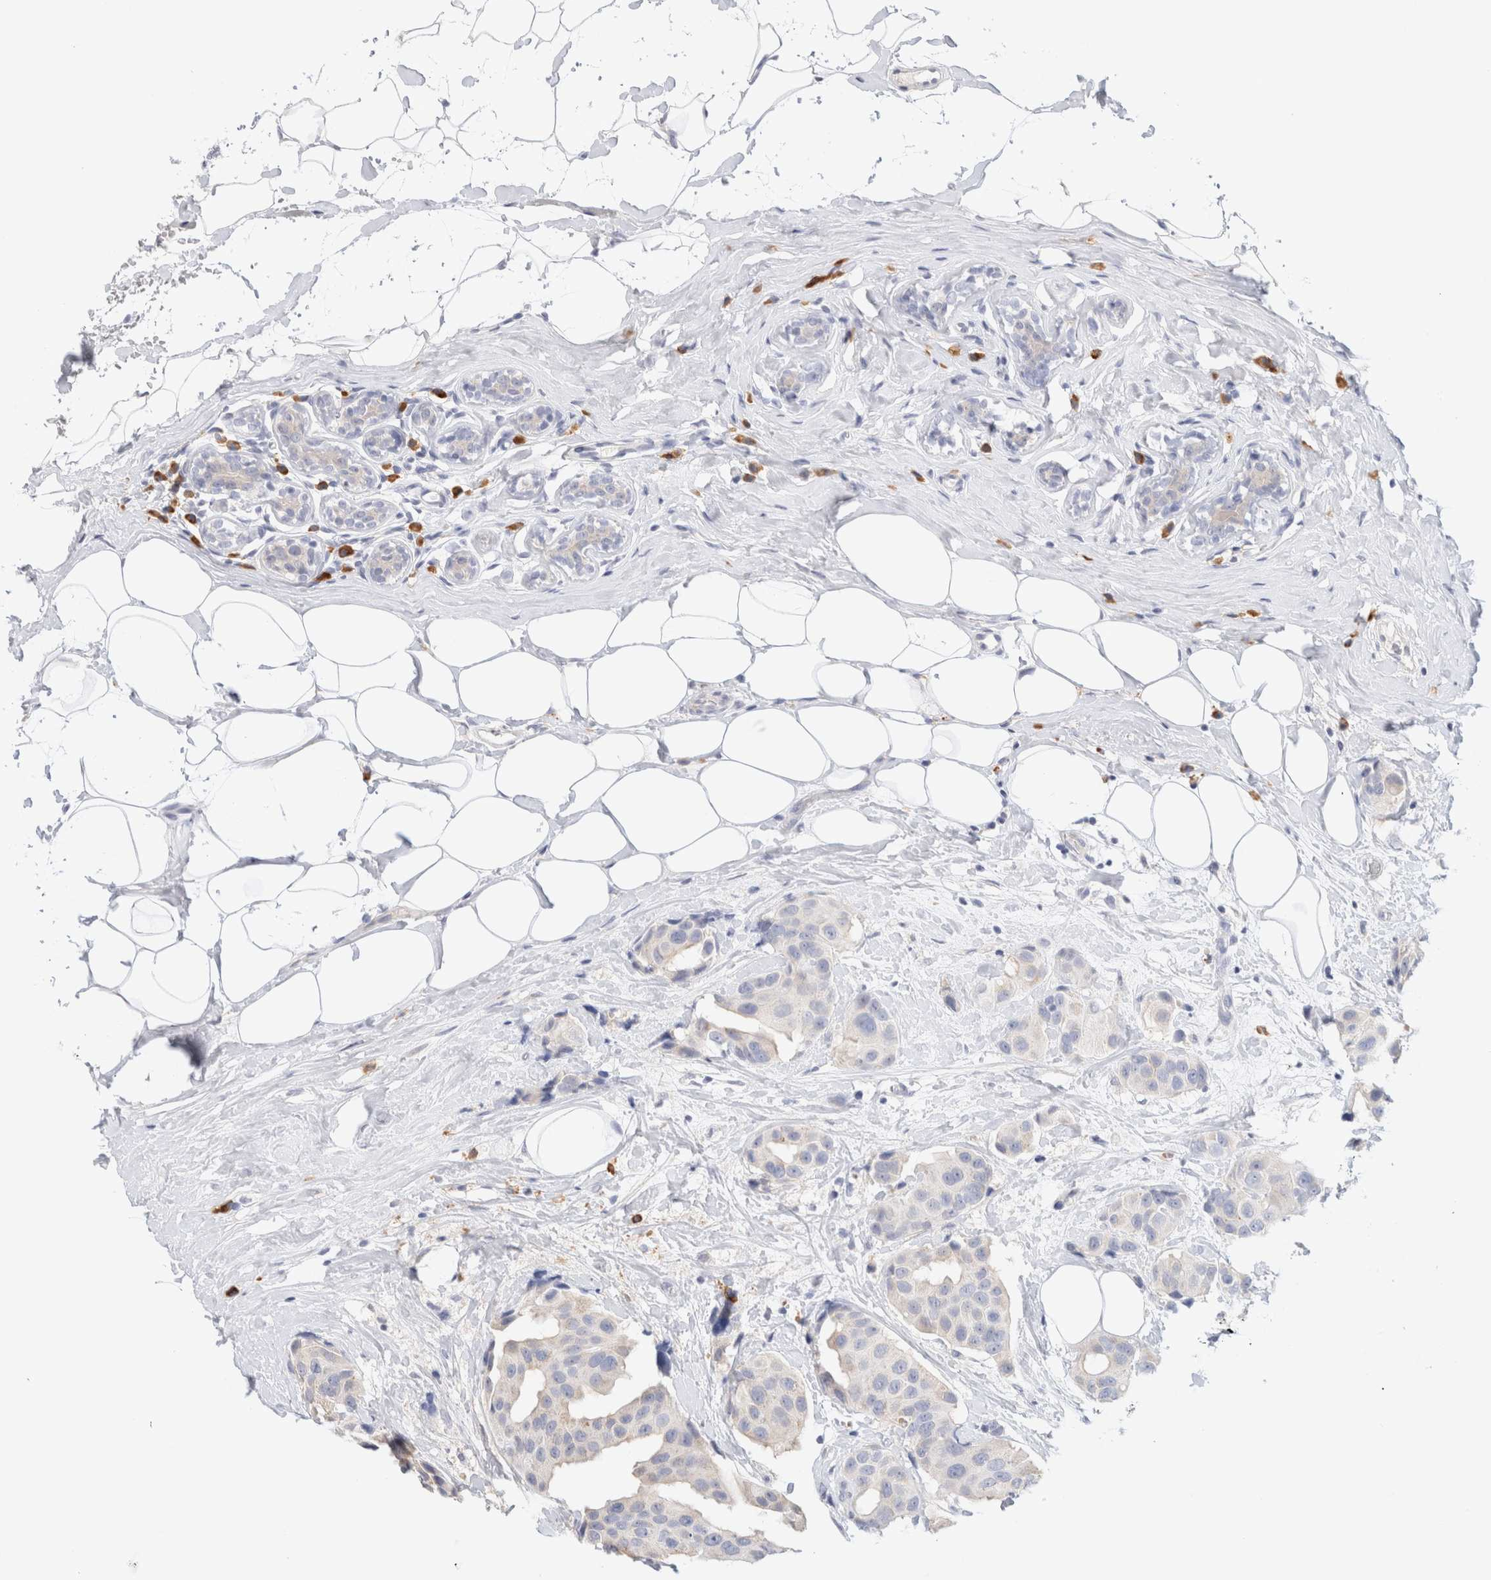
{"staining": {"intensity": "negative", "quantity": "none", "location": "none"}, "tissue": "breast cancer", "cell_type": "Tumor cells", "image_type": "cancer", "snomed": [{"axis": "morphology", "description": "Normal tissue, NOS"}, {"axis": "morphology", "description": "Duct carcinoma"}, {"axis": "topography", "description": "Breast"}], "caption": "Protein analysis of breast cancer (intraductal carcinoma) reveals no significant staining in tumor cells.", "gene": "GADD45G", "patient": {"sex": "female", "age": 39}}